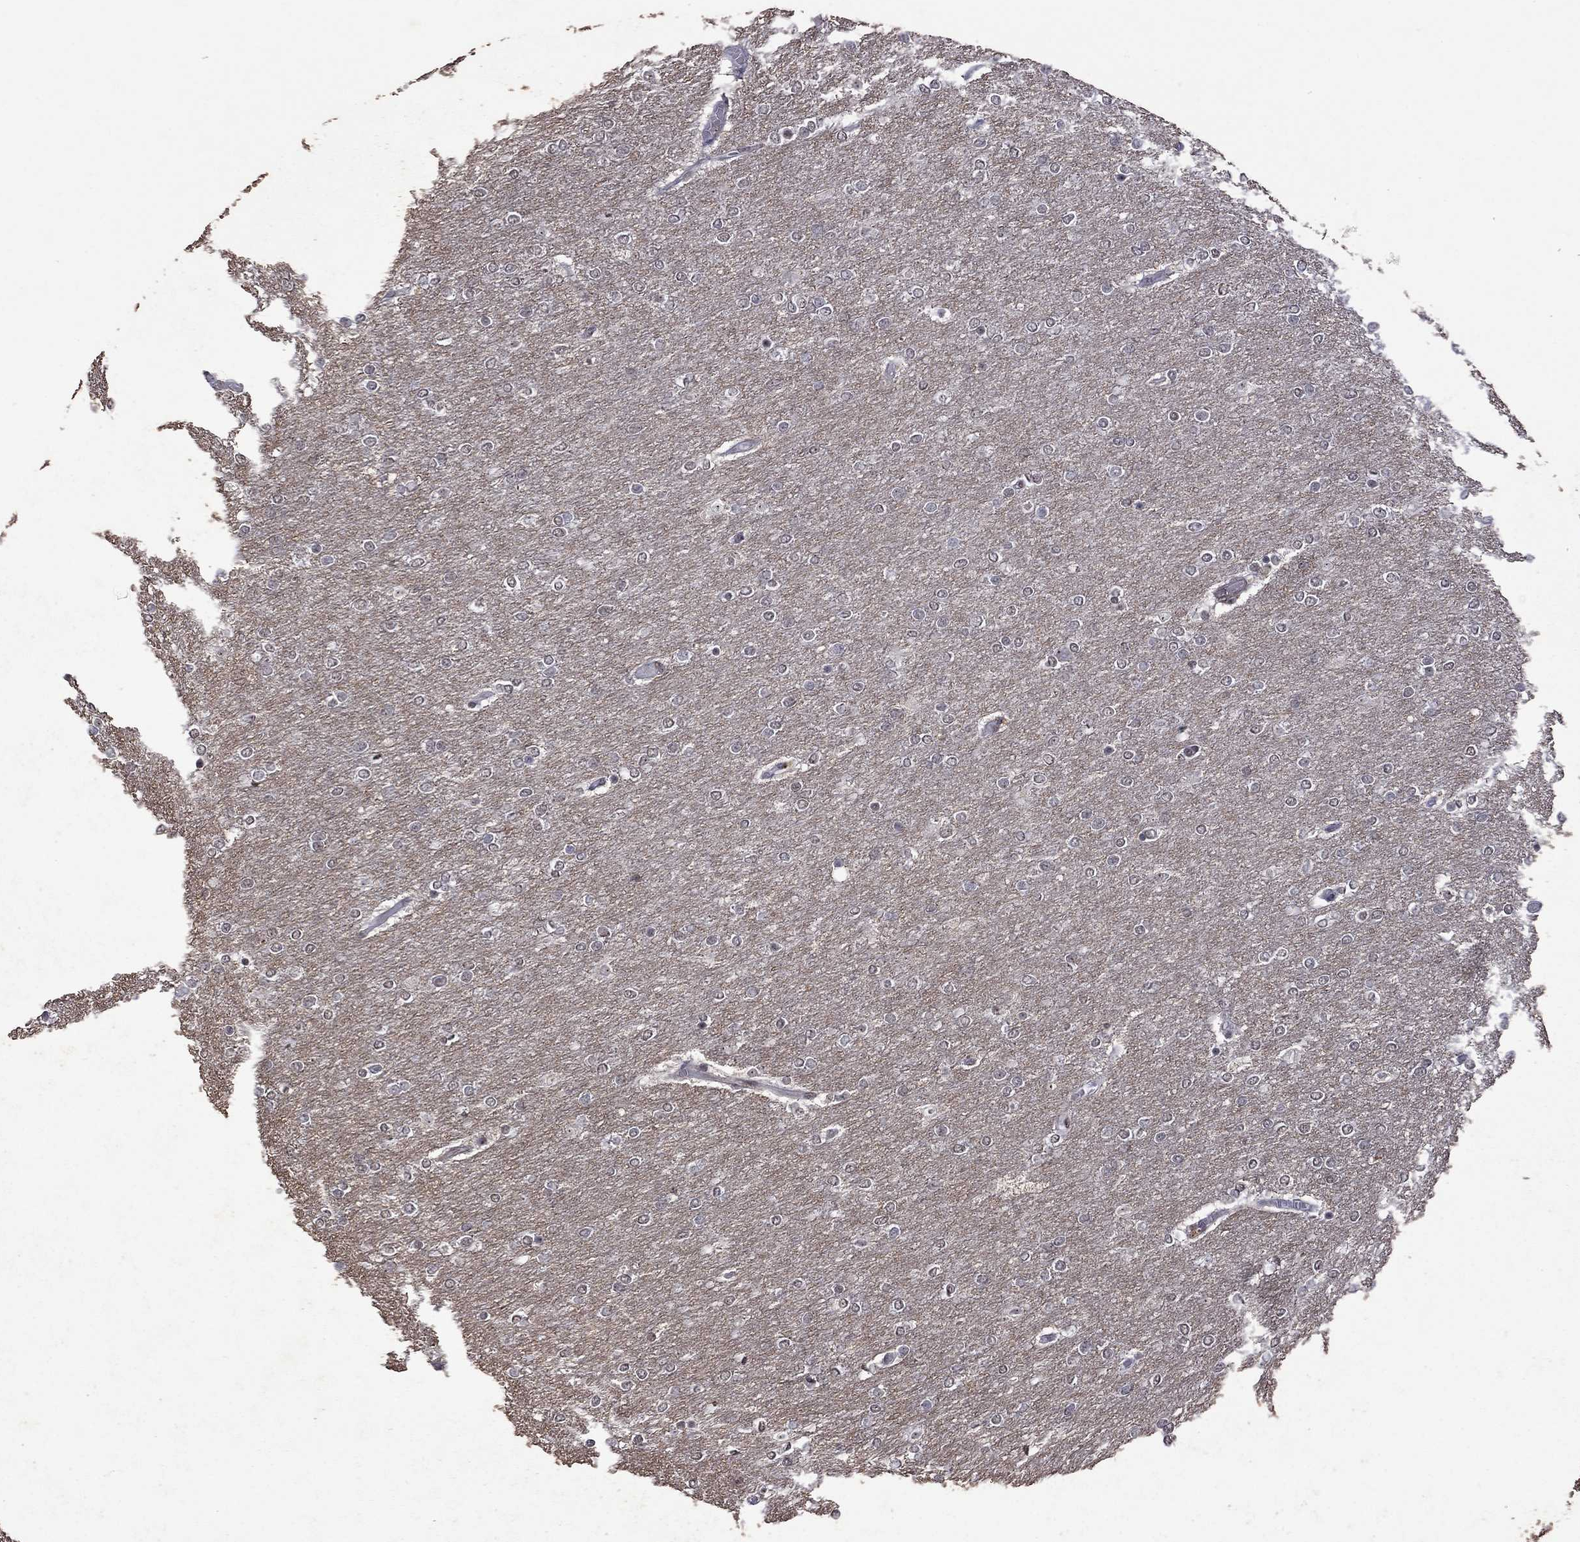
{"staining": {"intensity": "negative", "quantity": "none", "location": "none"}, "tissue": "glioma", "cell_type": "Tumor cells", "image_type": "cancer", "snomed": [{"axis": "morphology", "description": "Glioma, malignant, High grade"}, {"axis": "topography", "description": "Brain"}], "caption": "This photomicrograph is of high-grade glioma (malignant) stained with immunohistochemistry to label a protein in brown with the nuclei are counter-stained blue. There is no expression in tumor cells. The staining is performed using DAB (3,3'-diaminobenzidine) brown chromogen with nuclei counter-stained in using hematoxylin.", "gene": "SPOUT1", "patient": {"sex": "female", "age": 61}}